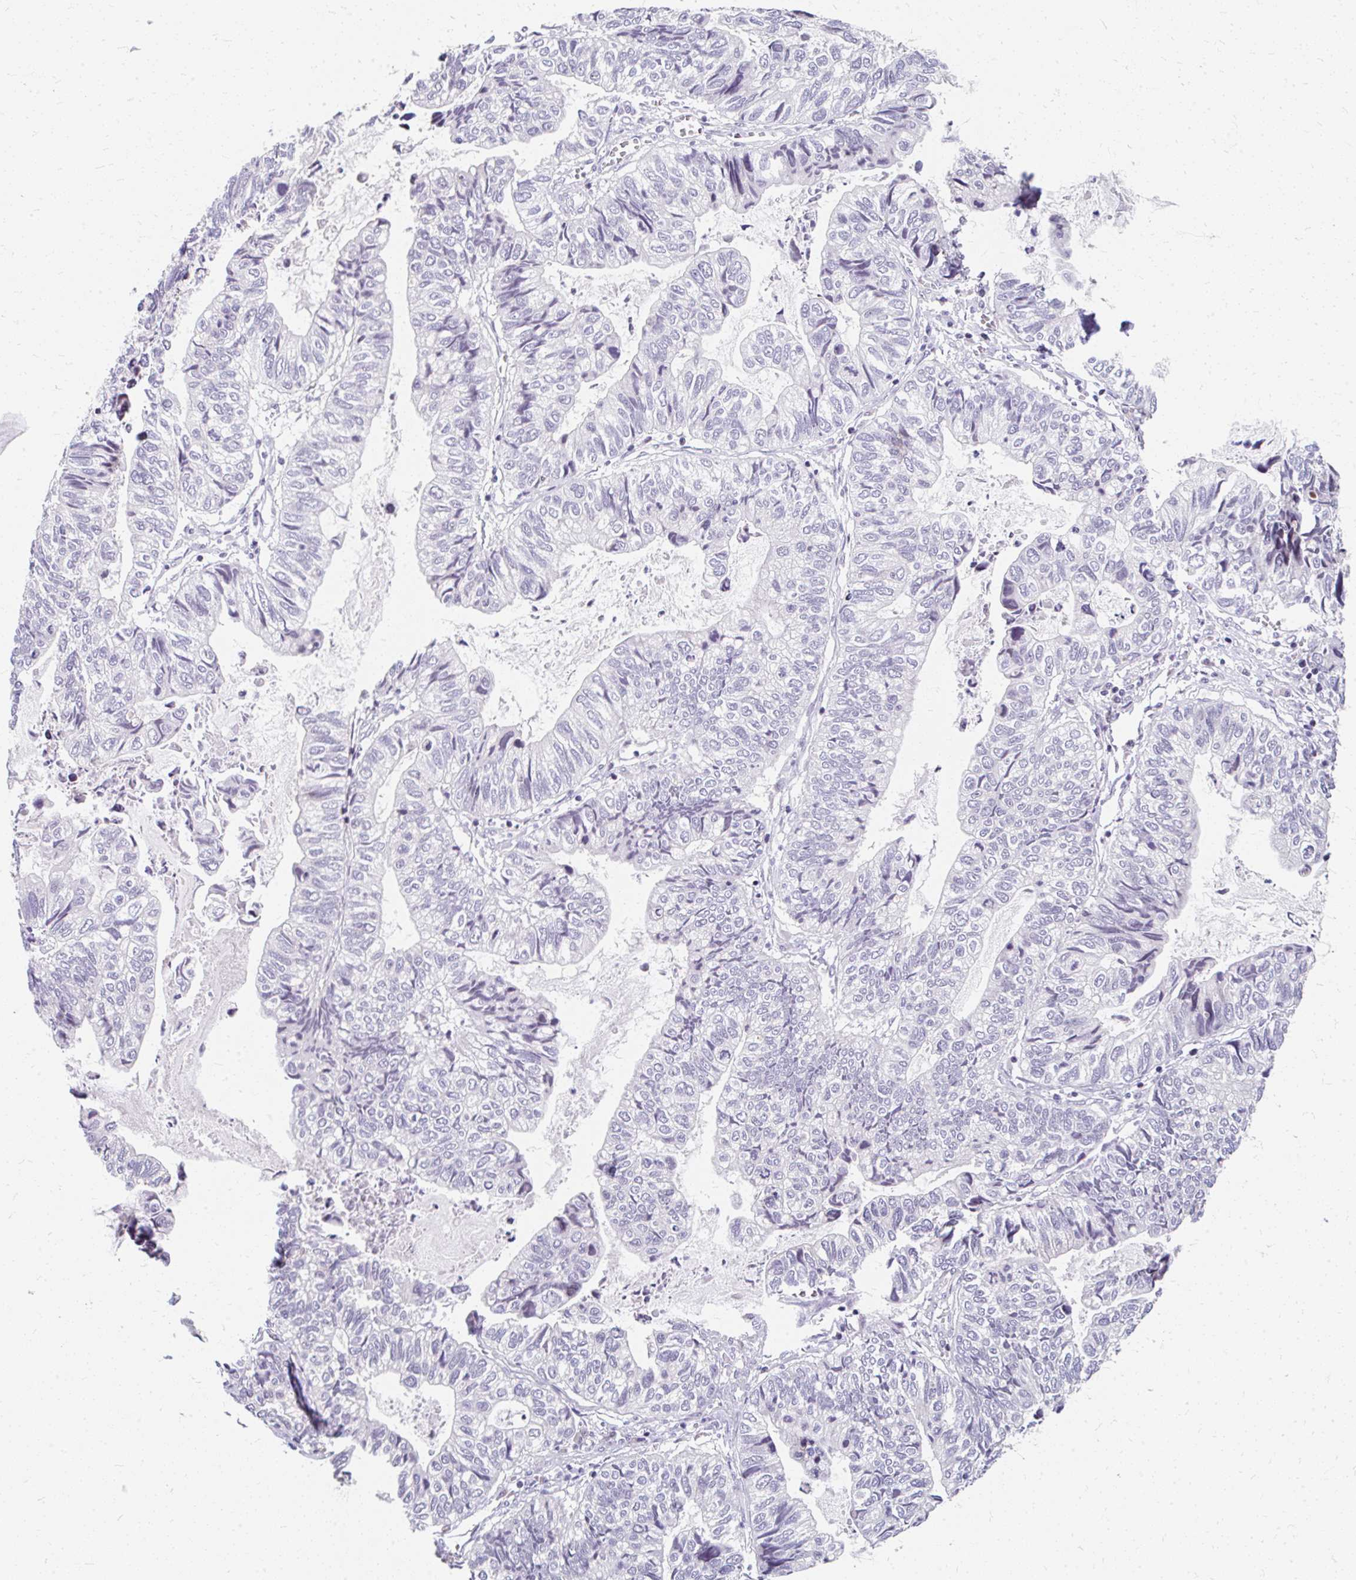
{"staining": {"intensity": "negative", "quantity": "none", "location": "none"}, "tissue": "stomach cancer", "cell_type": "Tumor cells", "image_type": "cancer", "snomed": [{"axis": "morphology", "description": "Adenocarcinoma, NOS"}, {"axis": "topography", "description": "Stomach, upper"}], "caption": "The IHC image has no significant expression in tumor cells of adenocarcinoma (stomach) tissue.", "gene": "GTF2H1", "patient": {"sex": "female", "age": 67}}